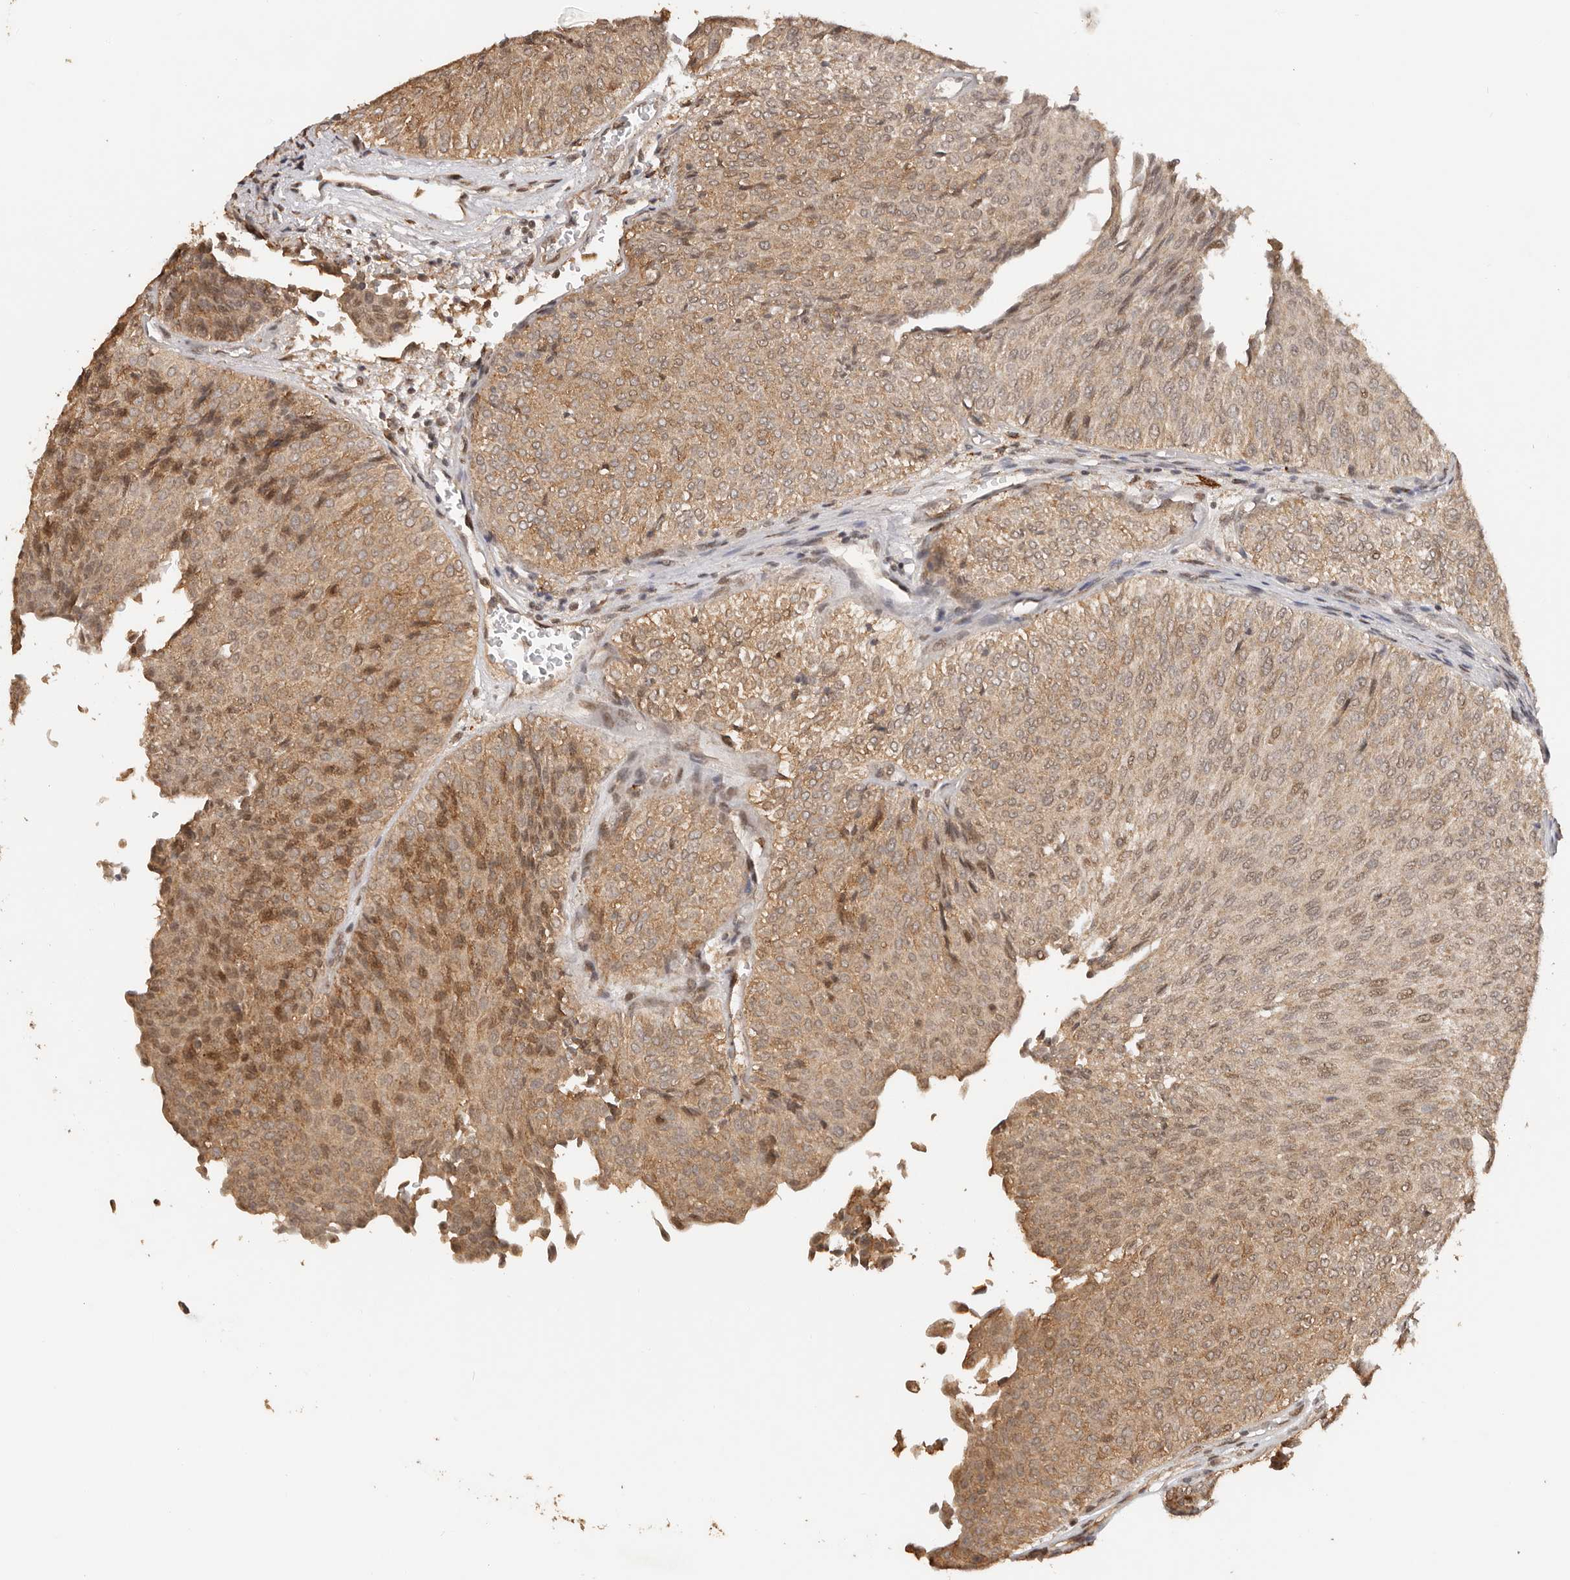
{"staining": {"intensity": "moderate", "quantity": ">75%", "location": "cytoplasmic/membranous,nuclear"}, "tissue": "urothelial cancer", "cell_type": "Tumor cells", "image_type": "cancer", "snomed": [{"axis": "morphology", "description": "Urothelial carcinoma, Low grade"}, {"axis": "topography", "description": "Urinary bladder"}], "caption": "Low-grade urothelial carcinoma was stained to show a protein in brown. There is medium levels of moderate cytoplasmic/membranous and nuclear staining in about >75% of tumor cells.", "gene": "SEC14L1", "patient": {"sex": "male", "age": 78}}